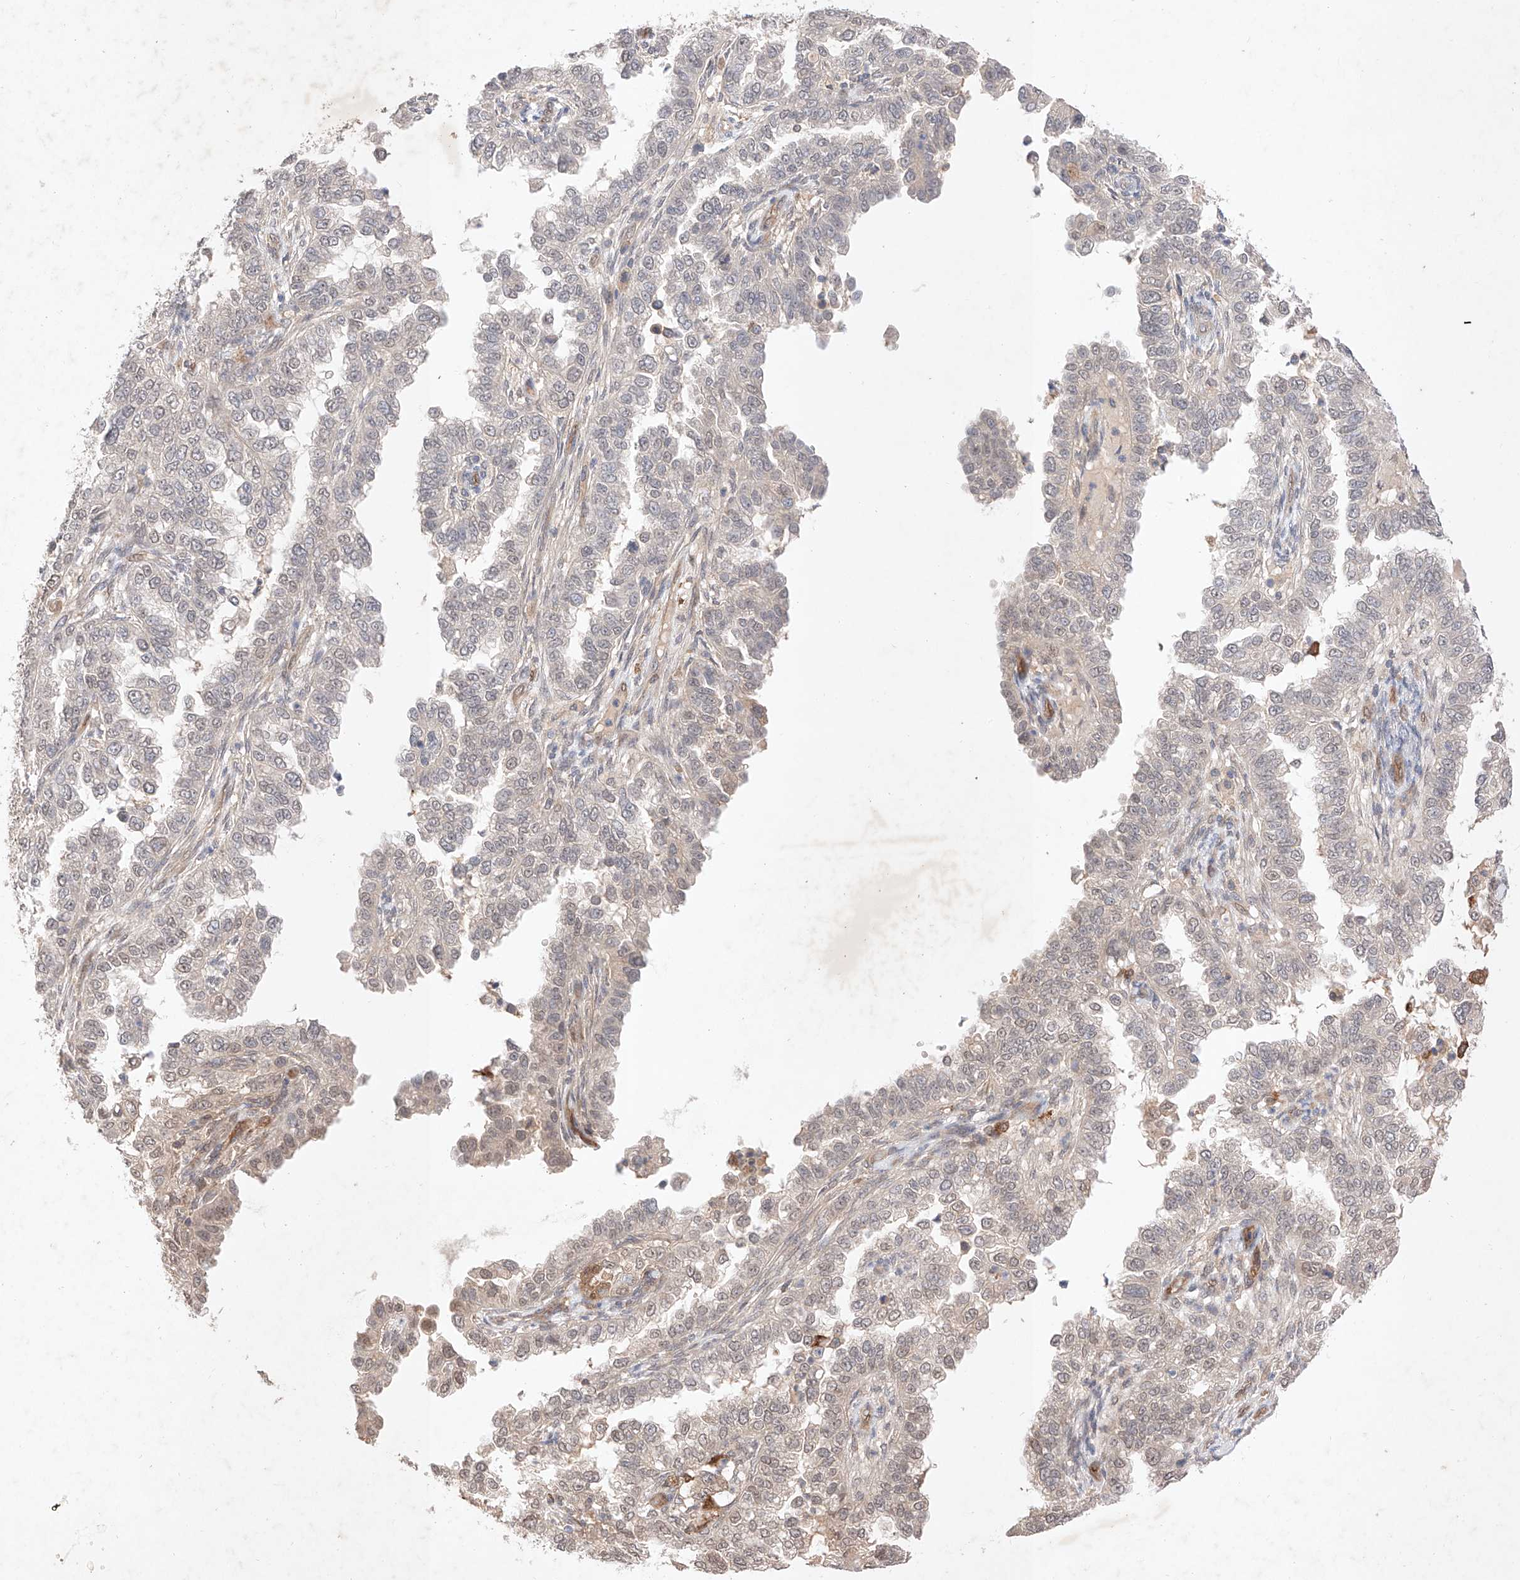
{"staining": {"intensity": "moderate", "quantity": "<25%", "location": "cytoplasmic/membranous,nuclear"}, "tissue": "endometrial cancer", "cell_type": "Tumor cells", "image_type": "cancer", "snomed": [{"axis": "morphology", "description": "Adenocarcinoma, NOS"}, {"axis": "topography", "description": "Endometrium"}], "caption": "An IHC histopathology image of neoplastic tissue is shown. Protein staining in brown highlights moderate cytoplasmic/membranous and nuclear positivity in endometrial cancer within tumor cells. The staining was performed using DAB to visualize the protein expression in brown, while the nuclei were stained in blue with hematoxylin (Magnification: 20x).", "gene": "ZNF124", "patient": {"sex": "female", "age": 85}}